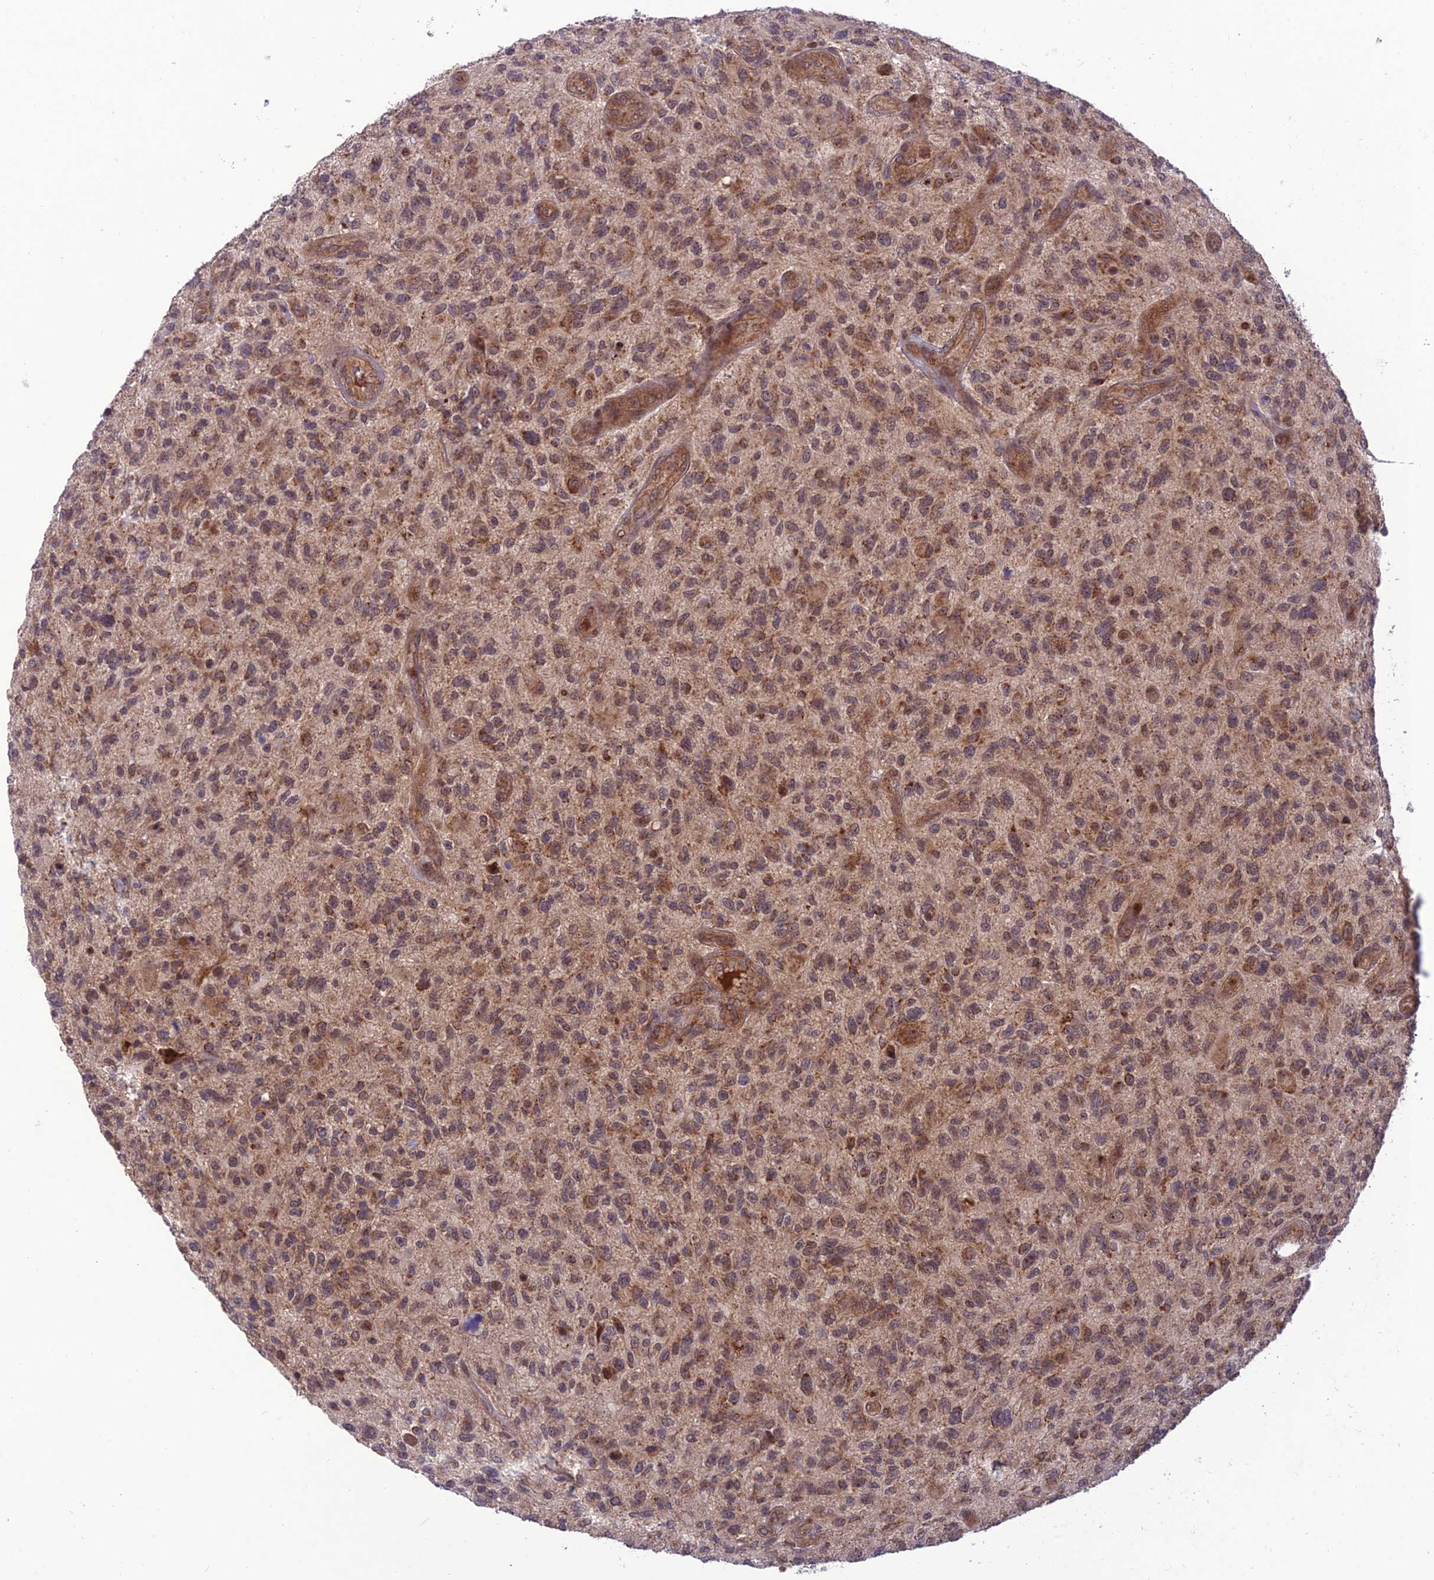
{"staining": {"intensity": "moderate", "quantity": "25%-75%", "location": "cytoplasmic/membranous"}, "tissue": "glioma", "cell_type": "Tumor cells", "image_type": "cancer", "snomed": [{"axis": "morphology", "description": "Glioma, malignant, High grade"}, {"axis": "topography", "description": "Brain"}], "caption": "Immunohistochemistry (IHC) of malignant glioma (high-grade) reveals medium levels of moderate cytoplasmic/membranous positivity in about 25%-75% of tumor cells.", "gene": "NDUFC1", "patient": {"sex": "male", "age": 47}}